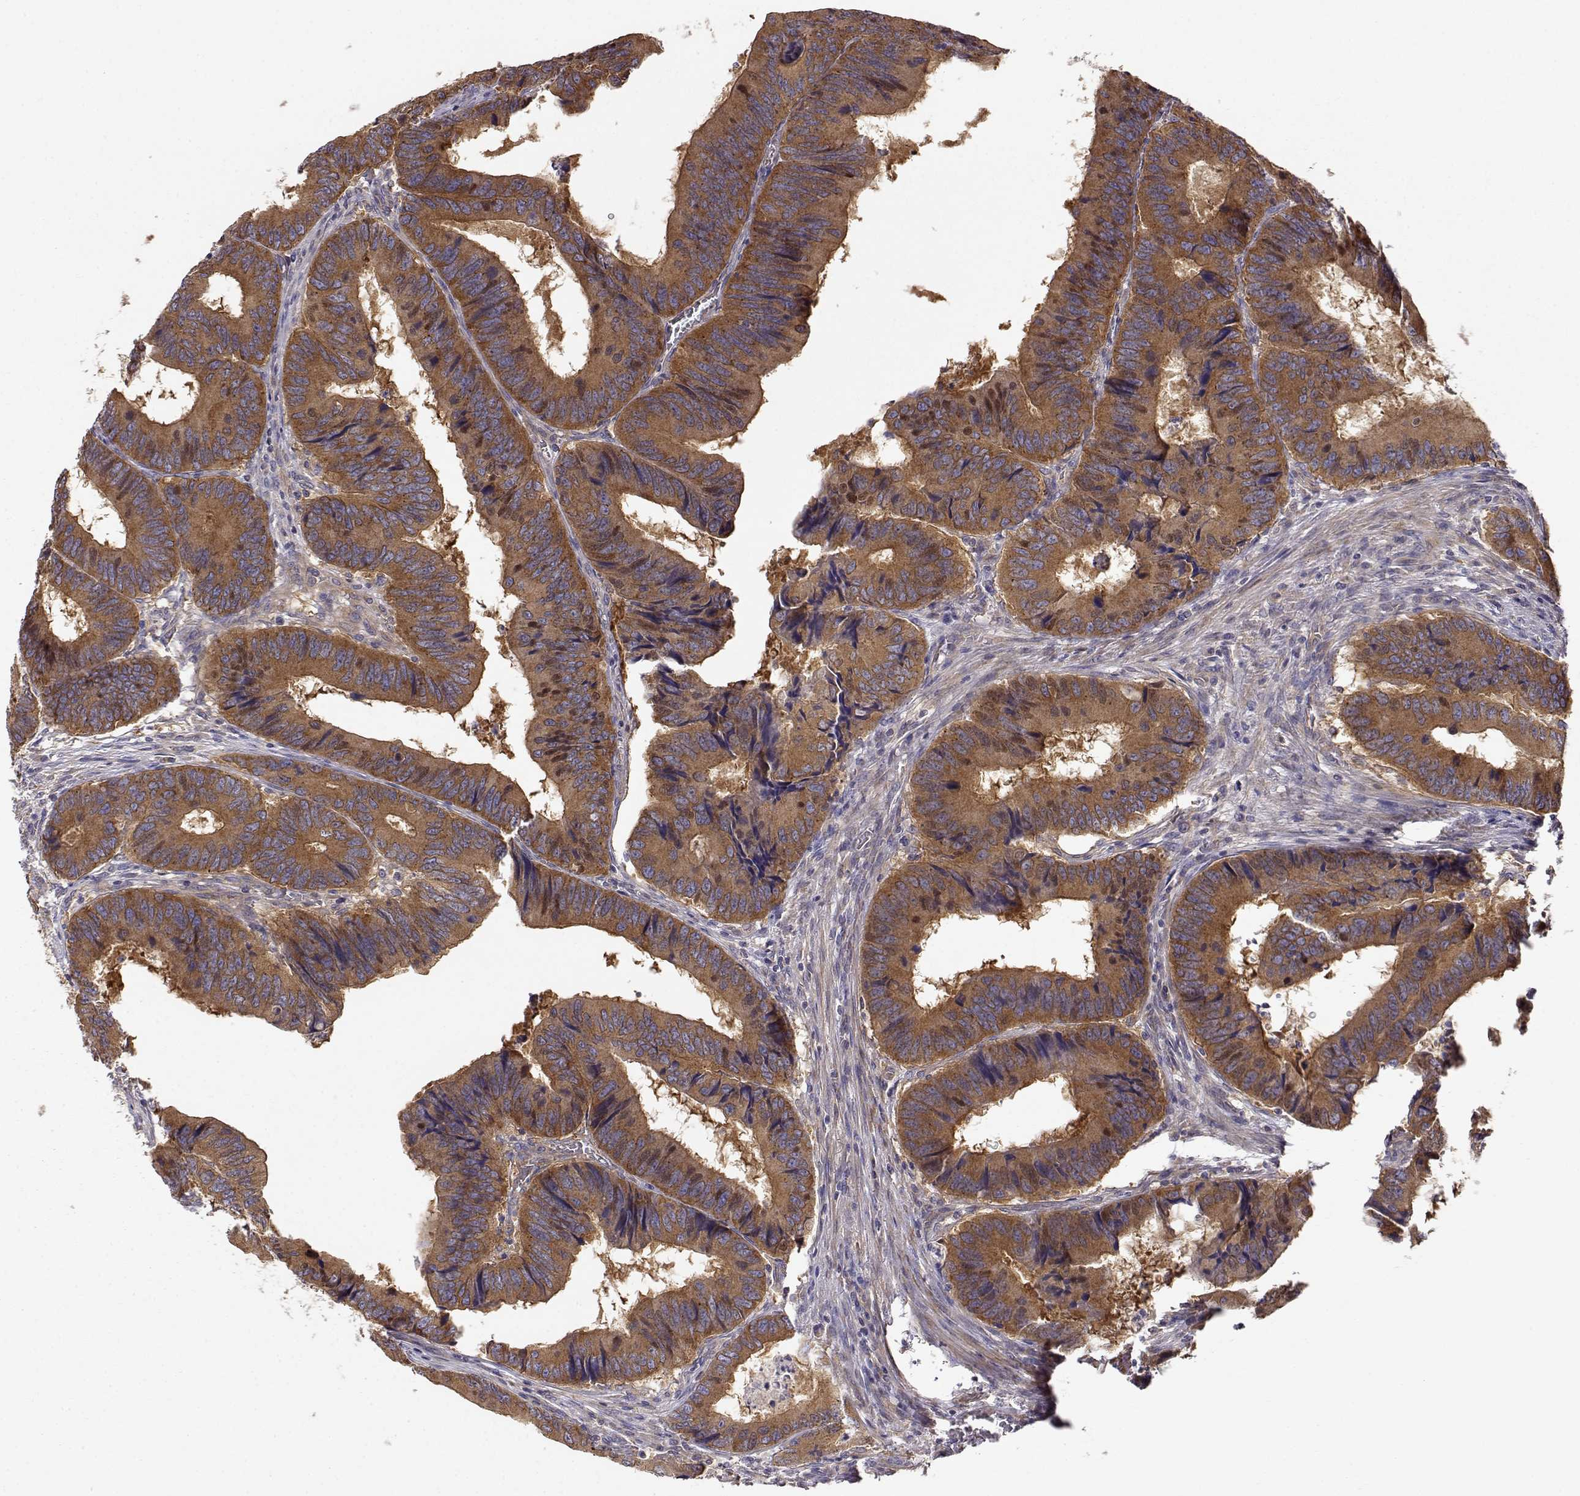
{"staining": {"intensity": "strong", "quantity": ">75%", "location": "cytoplasmic/membranous"}, "tissue": "colorectal cancer", "cell_type": "Tumor cells", "image_type": "cancer", "snomed": [{"axis": "morphology", "description": "Adenocarcinoma, NOS"}, {"axis": "topography", "description": "Colon"}], "caption": "Immunohistochemistry (IHC) histopathology image of human adenocarcinoma (colorectal) stained for a protein (brown), which reveals high levels of strong cytoplasmic/membranous positivity in about >75% of tumor cells.", "gene": "PAIP1", "patient": {"sex": "male", "age": 53}}